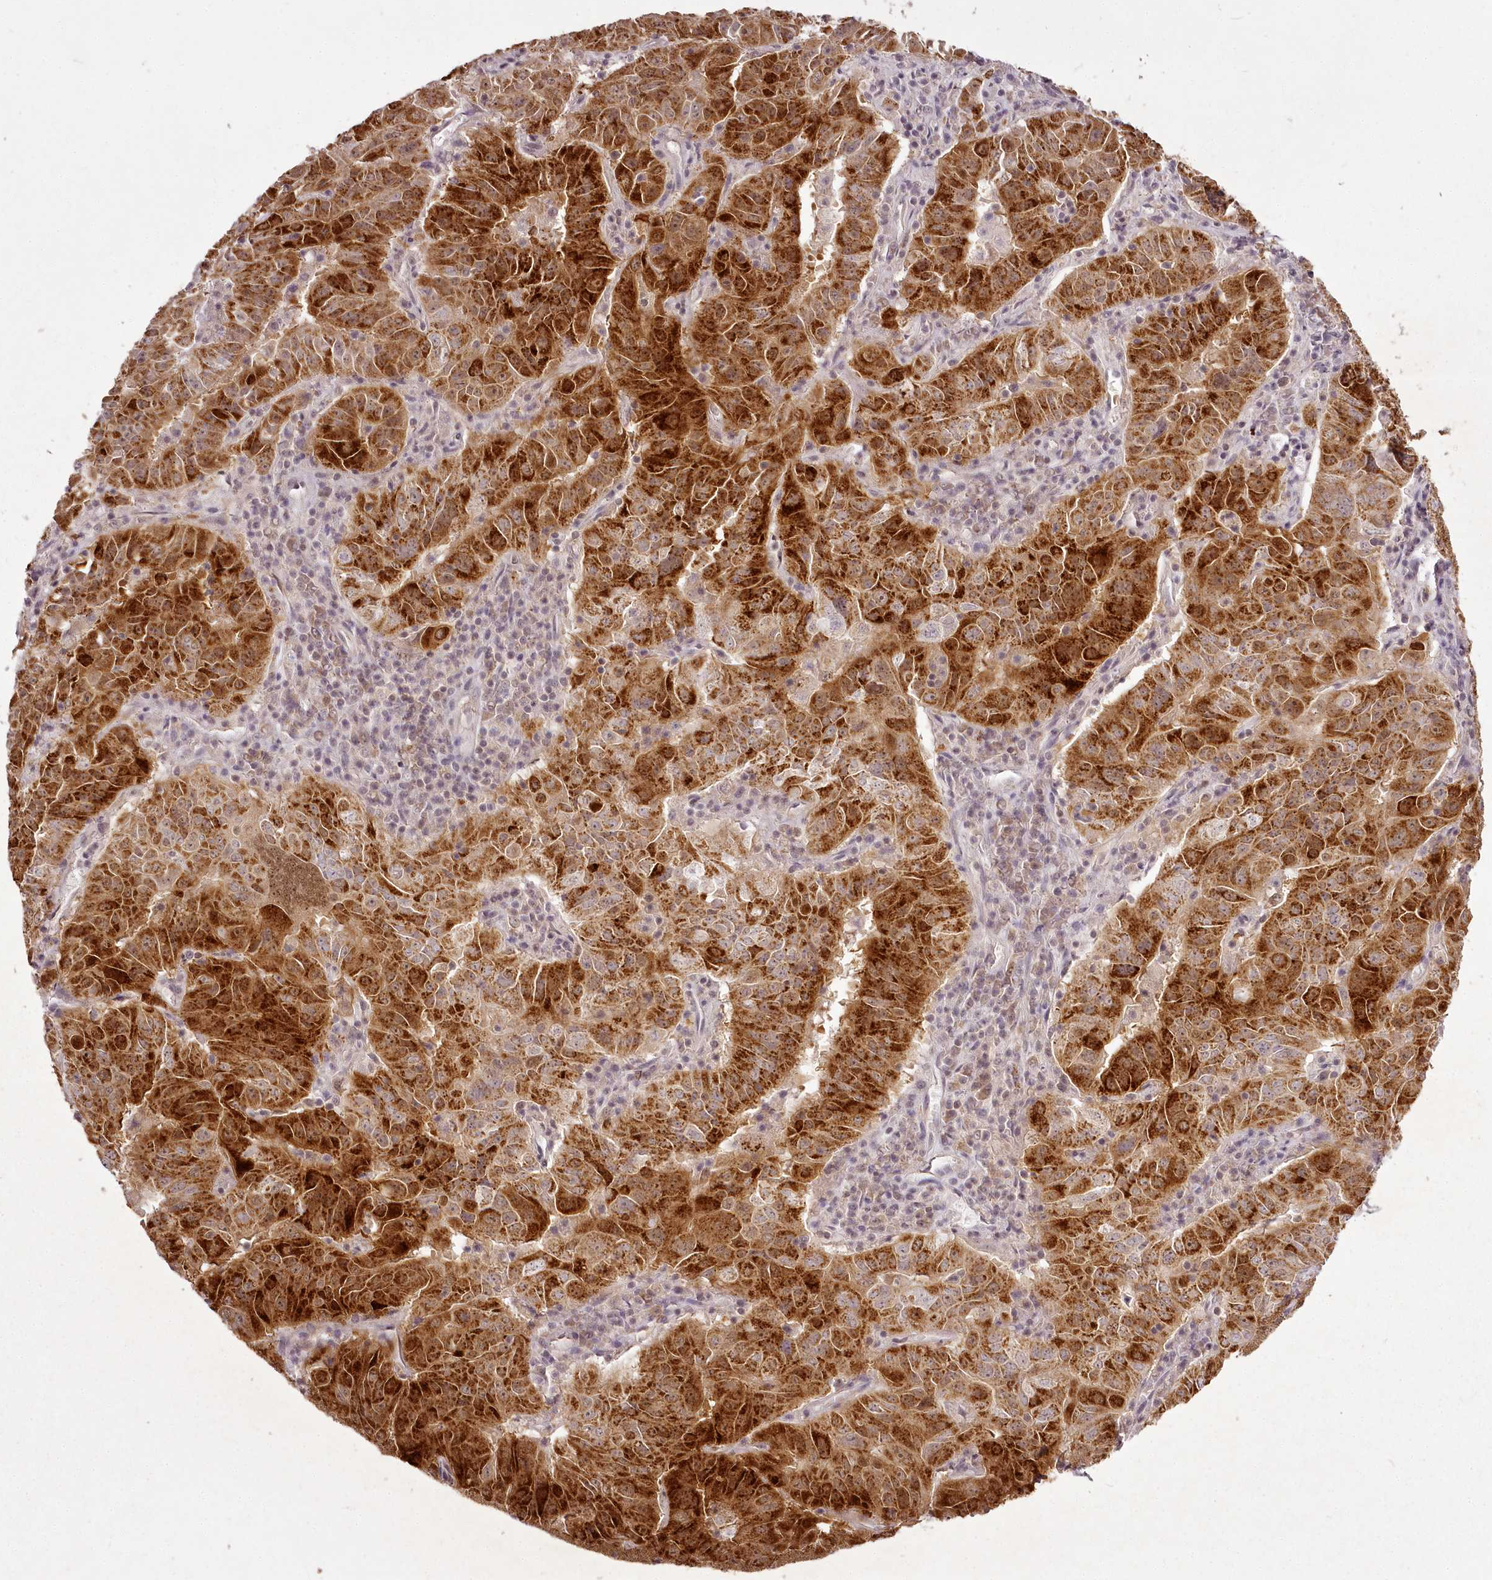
{"staining": {"intensity": "strong", "quantity": ">75%", "location": "cytoplasmic/membranous"}, "tissue": "pancreatic cancer", "cell_type": "Tumor cells", "image_type": "cancer", "snomed": [{"axis": "morphology", "description": "Adenocarcinoma, NOS"}, {"axis": "topography", "description": "Pancreas"}], "caption": "Immunohistochemical staining of adenocarcinoma (pancreatic) demonstrates high levels of strong cytoplasmic/membranous staining in approximately >75% of tumor cells. Immunohistochemistry stains the protein in brown and the nuclei are stained blue.", "gene": "CHCHD2", "patient": {"sex": "male", "age": 63}}